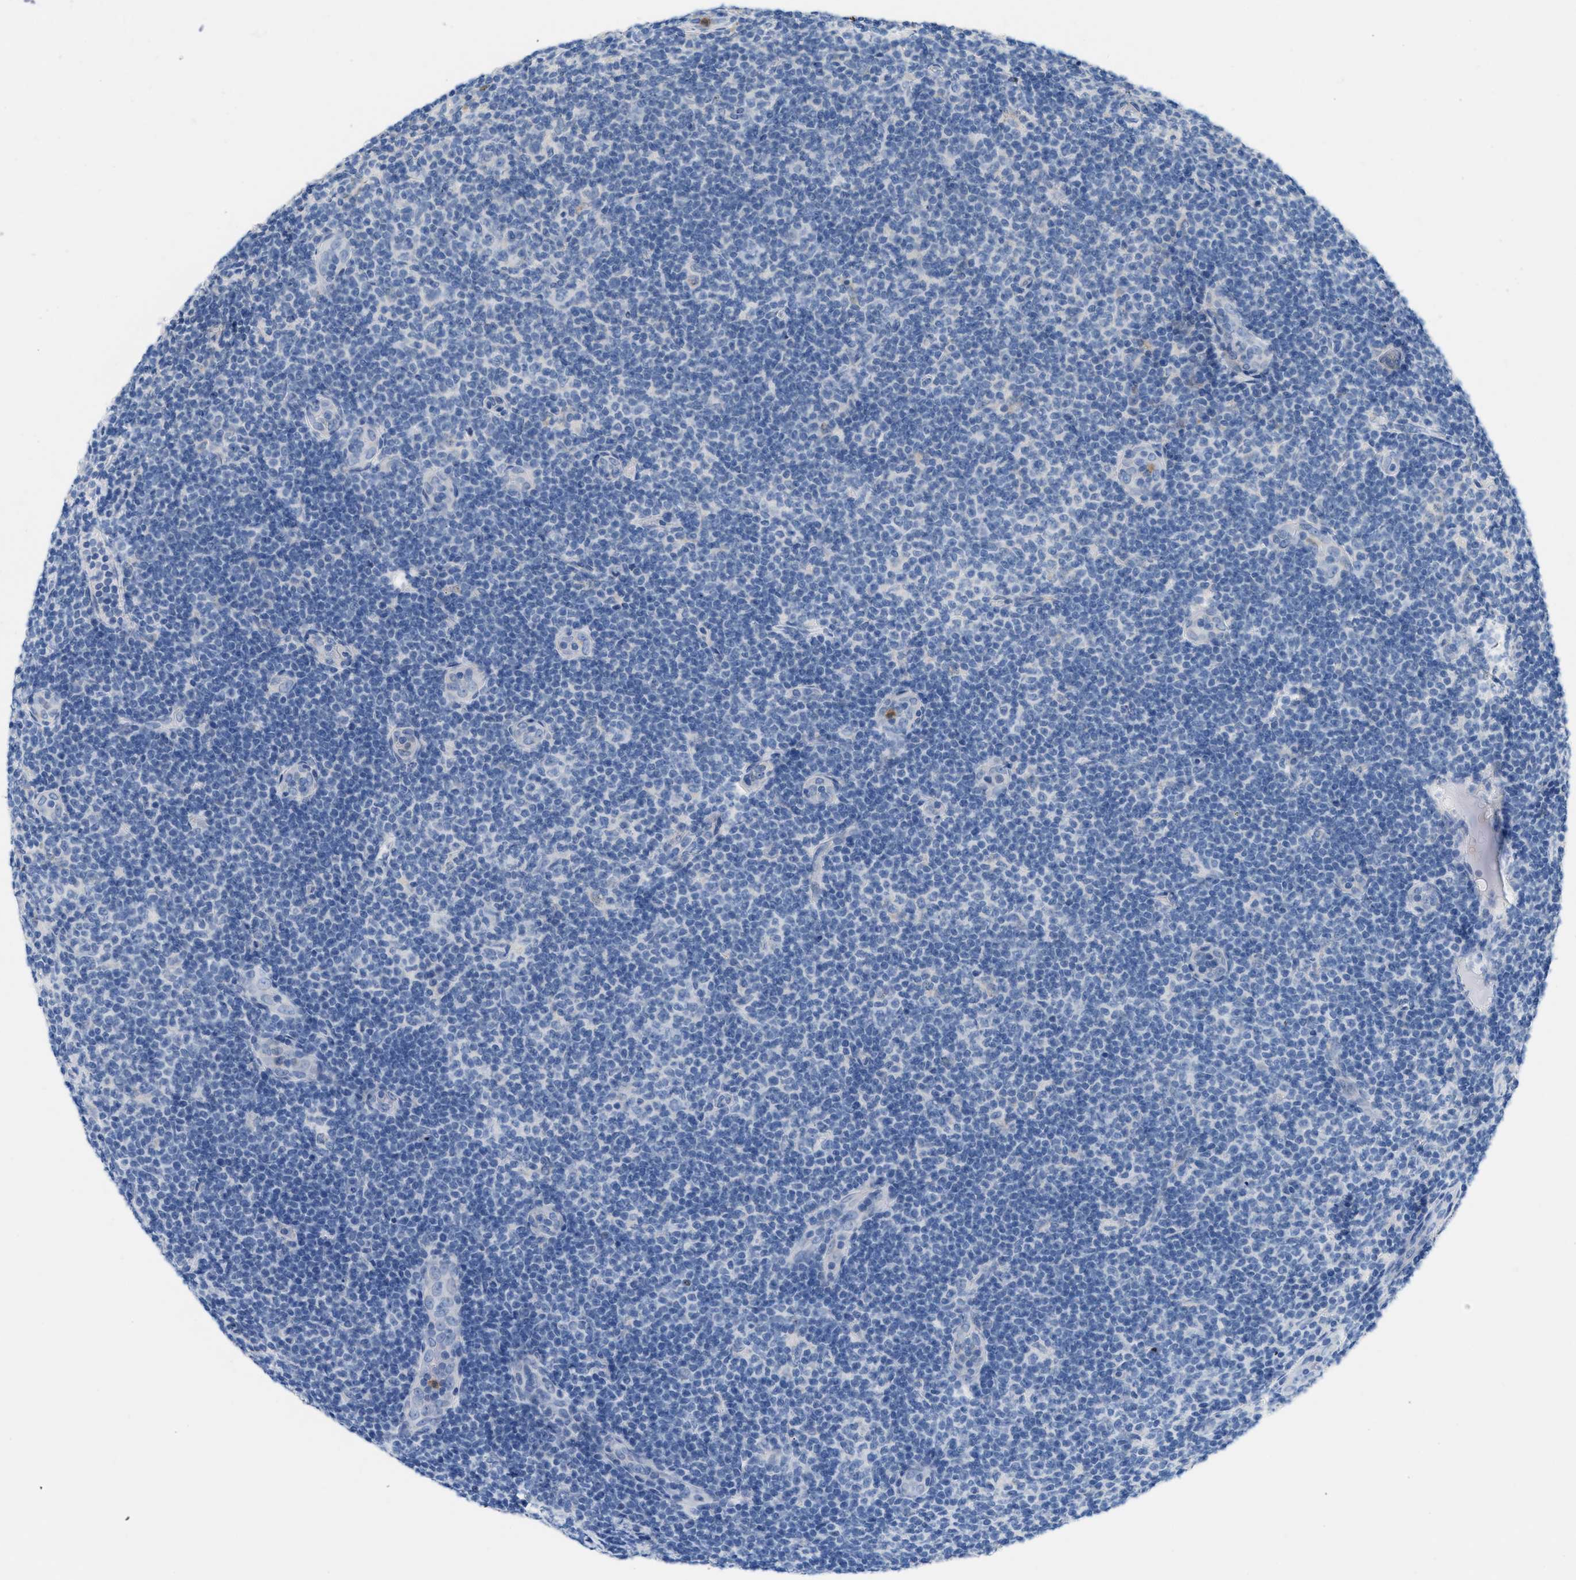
{"staining": {"intensity": "negative", "quantity": "none", "location": "none"}, "tissue": "lymphoma", "cell_type": "Tumor cells", "image_type": "cancer", "snomed": [{"axis": "morphology", "description": "Malignant lymphoma, non-Hodgkin's type, Low grade"}, {"axis": "topography", "description": "Lymph node"}], "caption": "IHC image of neoplastic tissue: lymphoma stained with DAB (3,3'-diaminobenzidine) exhibits no significant protein staining in tumor cells.", "gene": "PLPPR5", "patient": {"sex": "male", "age": 83}}